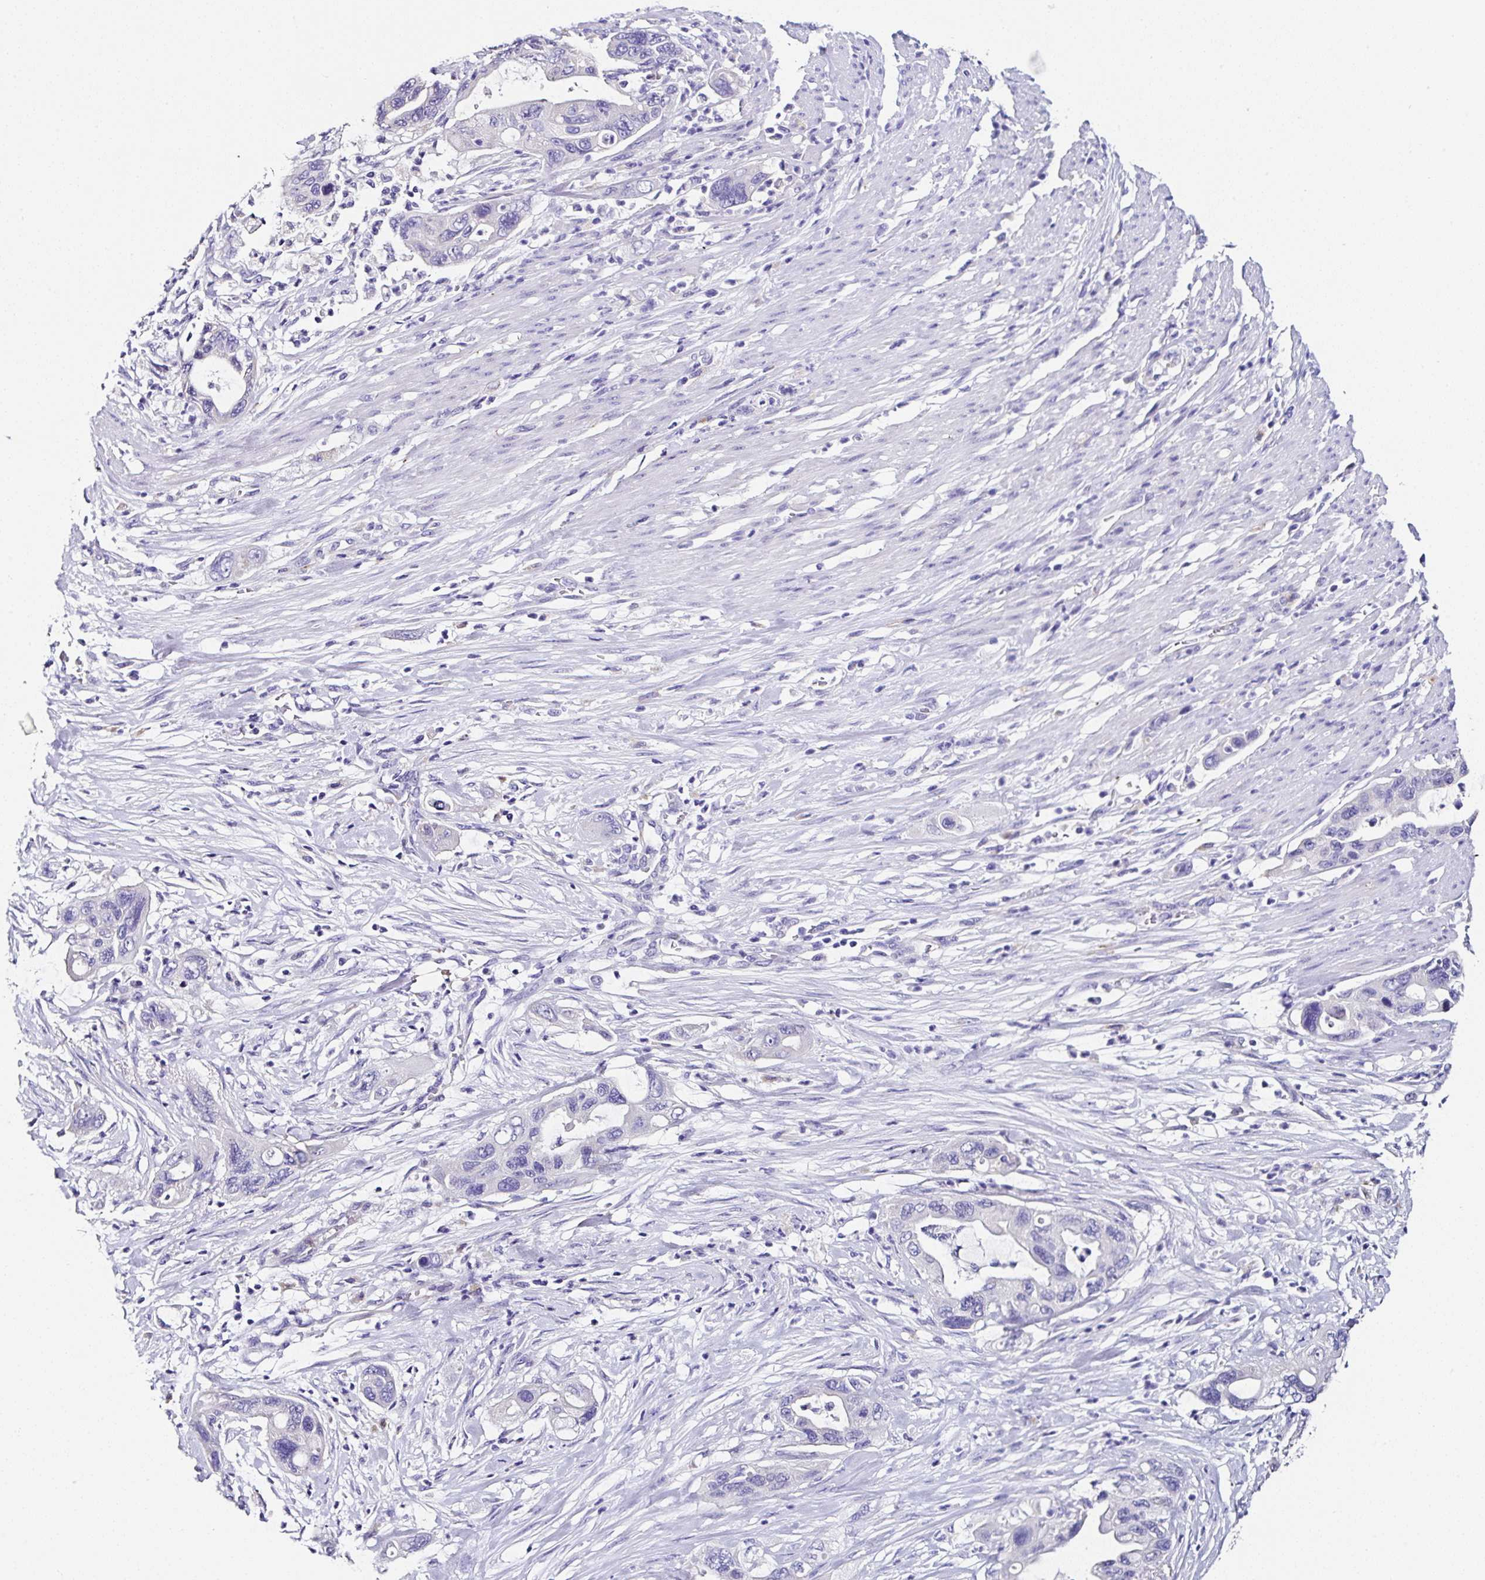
{"staining": {"intensity": "negative", "quantity": "none", "location": "none"}, "tissue": "pancreatic cancer", "cell_type": "Tumor cells", "image_type": "cancer", "snomed": [{"axis": "morphology", "description": "Adenocarcinoma, NOS"}, {"axis": "topography", "description": "Pancreas"}], "caption": "There is no significant staining in tumor cells of pancreatic cancer.", "gene": "TMPRSS11E", "patient": {"sex": "female", "age": 71}}